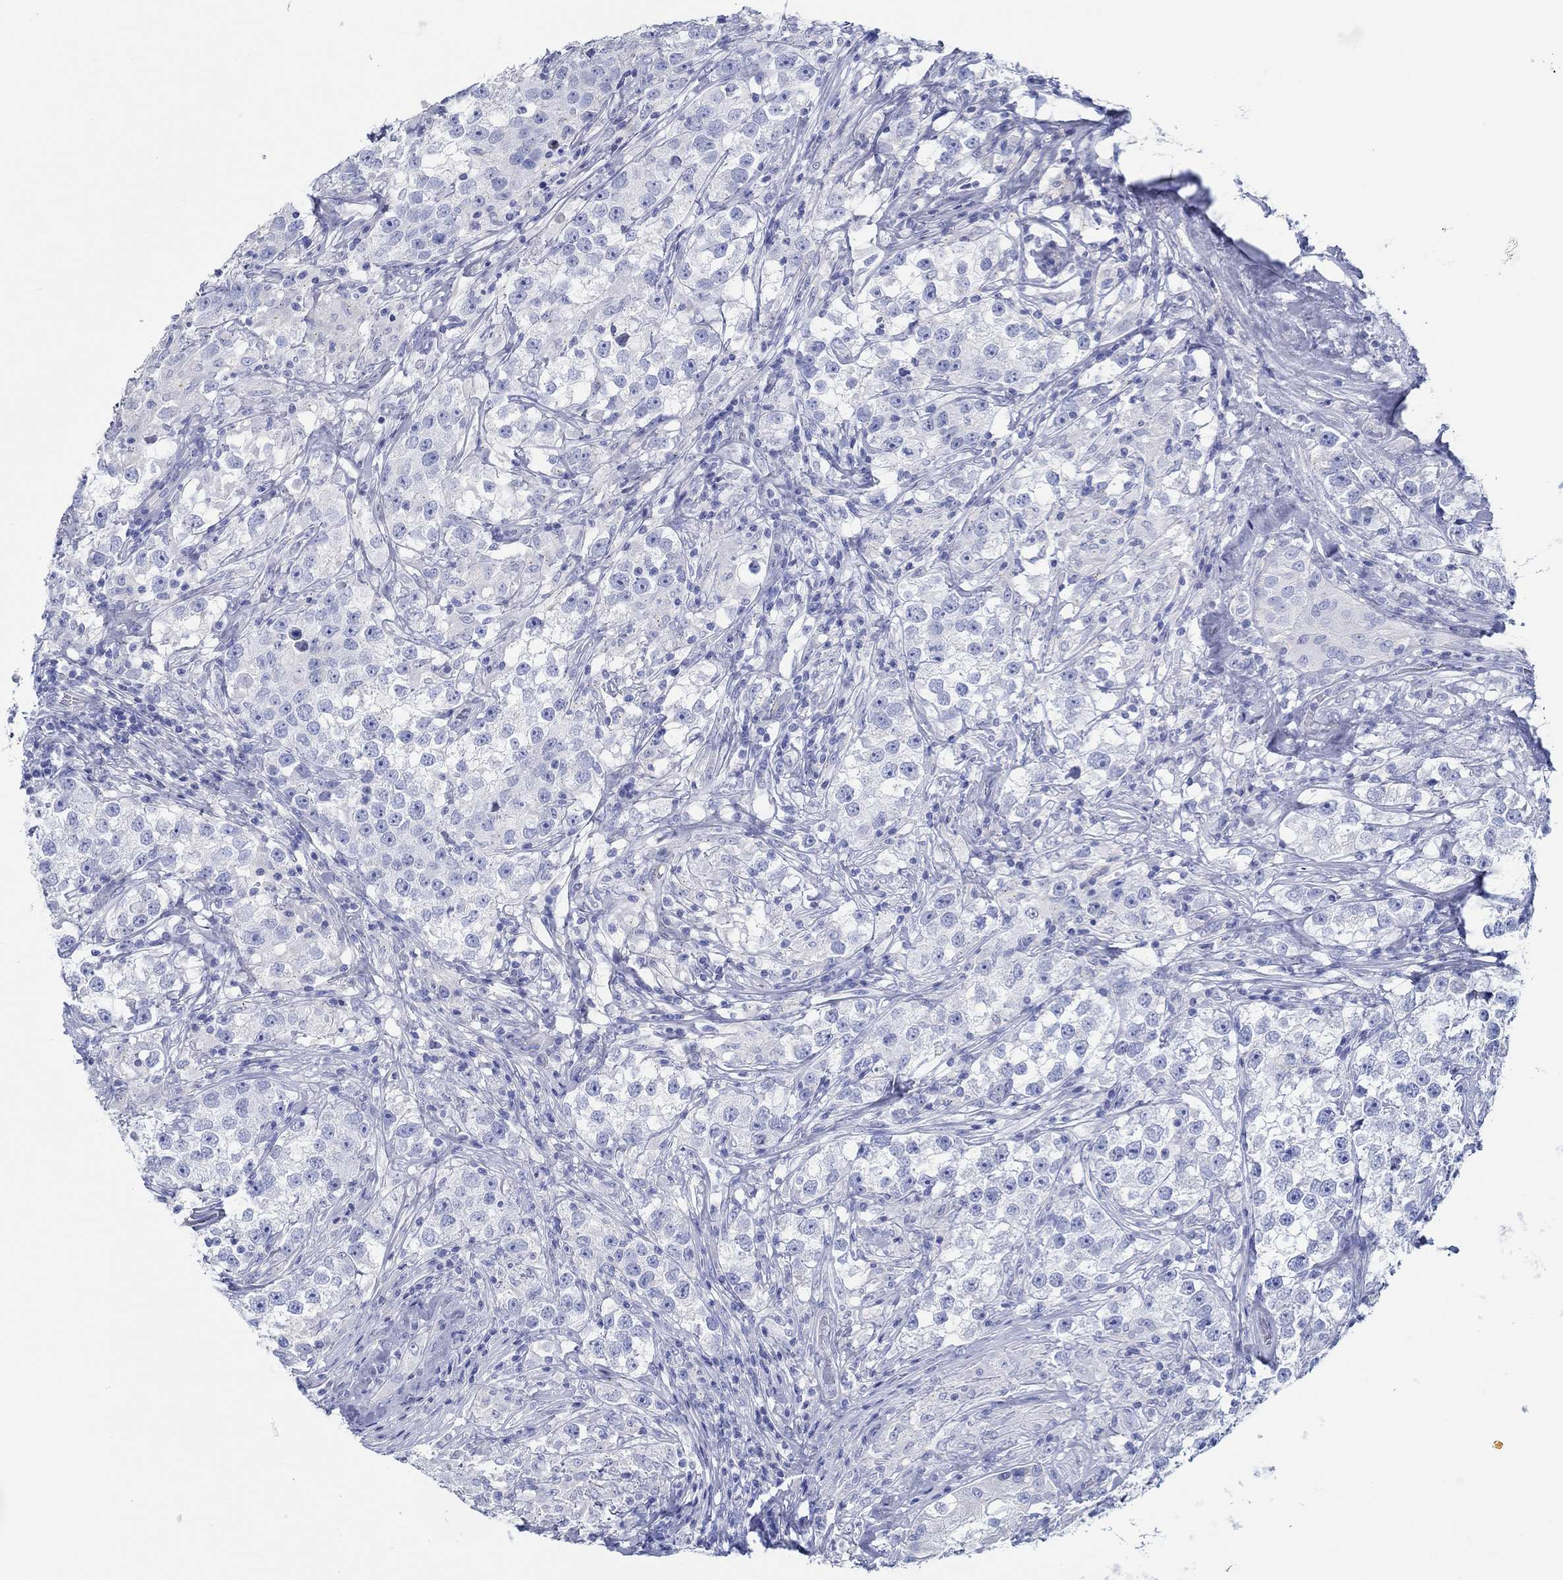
{"staining": {"intensity": "negative", "quantity": "none", "location": "none"}, "tissue": "testis cancer", "cell_type": "Tumor cells", "image_type": "cancer", "snomed": [{"axis": "morphology", "description": "Seminoma, NOS"}, {"axis": "topography", "description": "Testis"}], "caption": "Immunohistochemistry image of neoplastic tissue: human seminoma (testis) stained with DAB demonstrates no significant protein positivity in tumor cells.", "gene": "IGFBP6", "patient": {"sex": "male", "age": 46}}